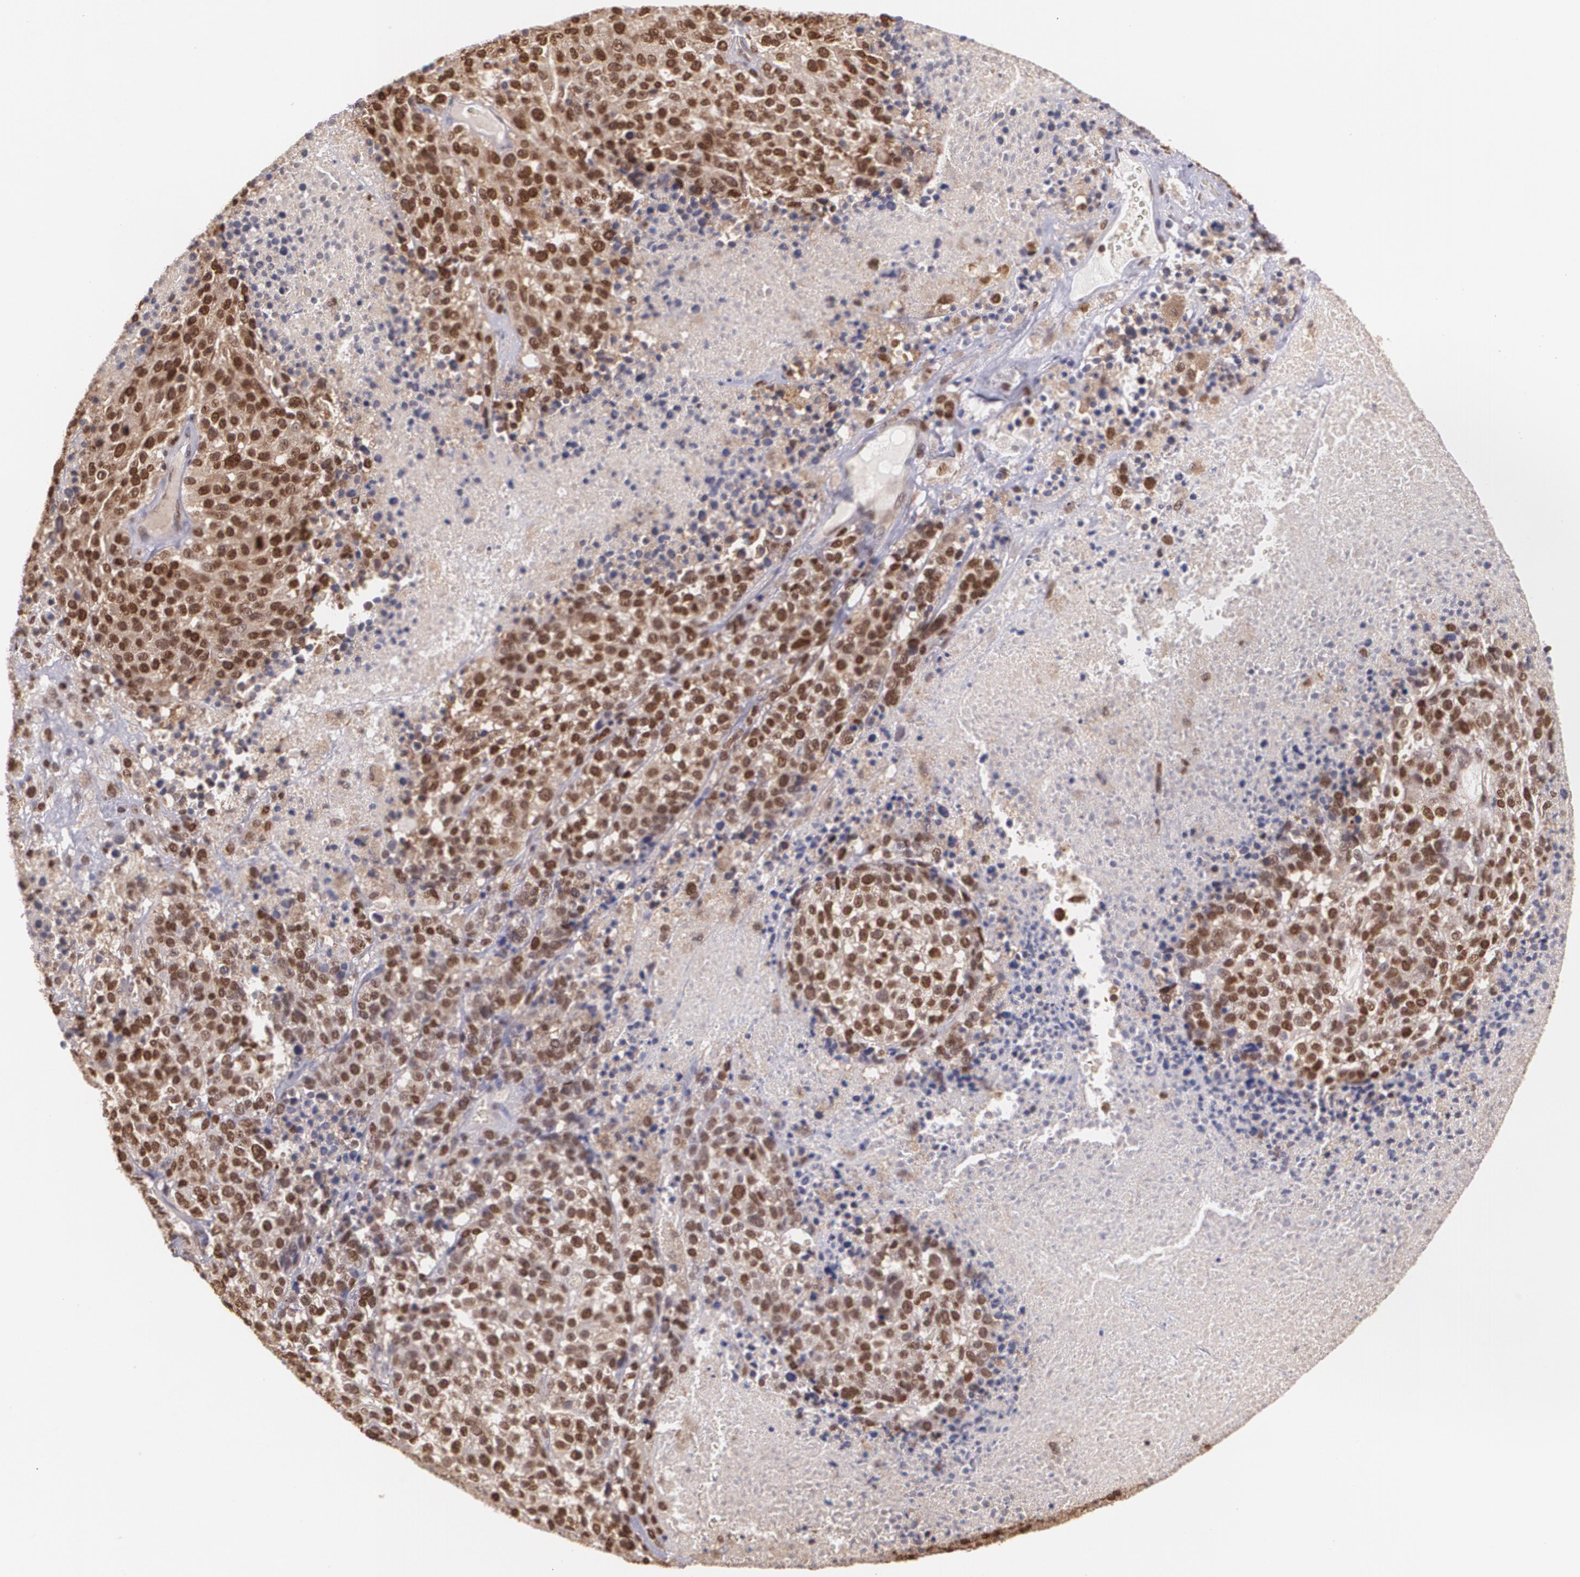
{"staining": {"intensity": "moderate", "quantity": ">75%", "location": "cytoplasmic/membranous,nuclear"}, "tissue": "melanoma", "cell_type": "Tumor cells", "image_type": "cancer", "snomed": [{"axis": "morphology", "description": "Malignant melanoma, Metastatic site"}, {"axis": "topography", "description": "Cerebral cortex"}], "caption": "A photomicrograph of human malignant melanoma (metastatic site) stained for a protein exhibits moderate cytoplasmic/membranous and nuclear brown staining in tumor cells. (DAB IHC, brown staining for protein, blue staining for nuclei).", "gene": "CUL2", "patient": {"sex": "female", "age": 52}}